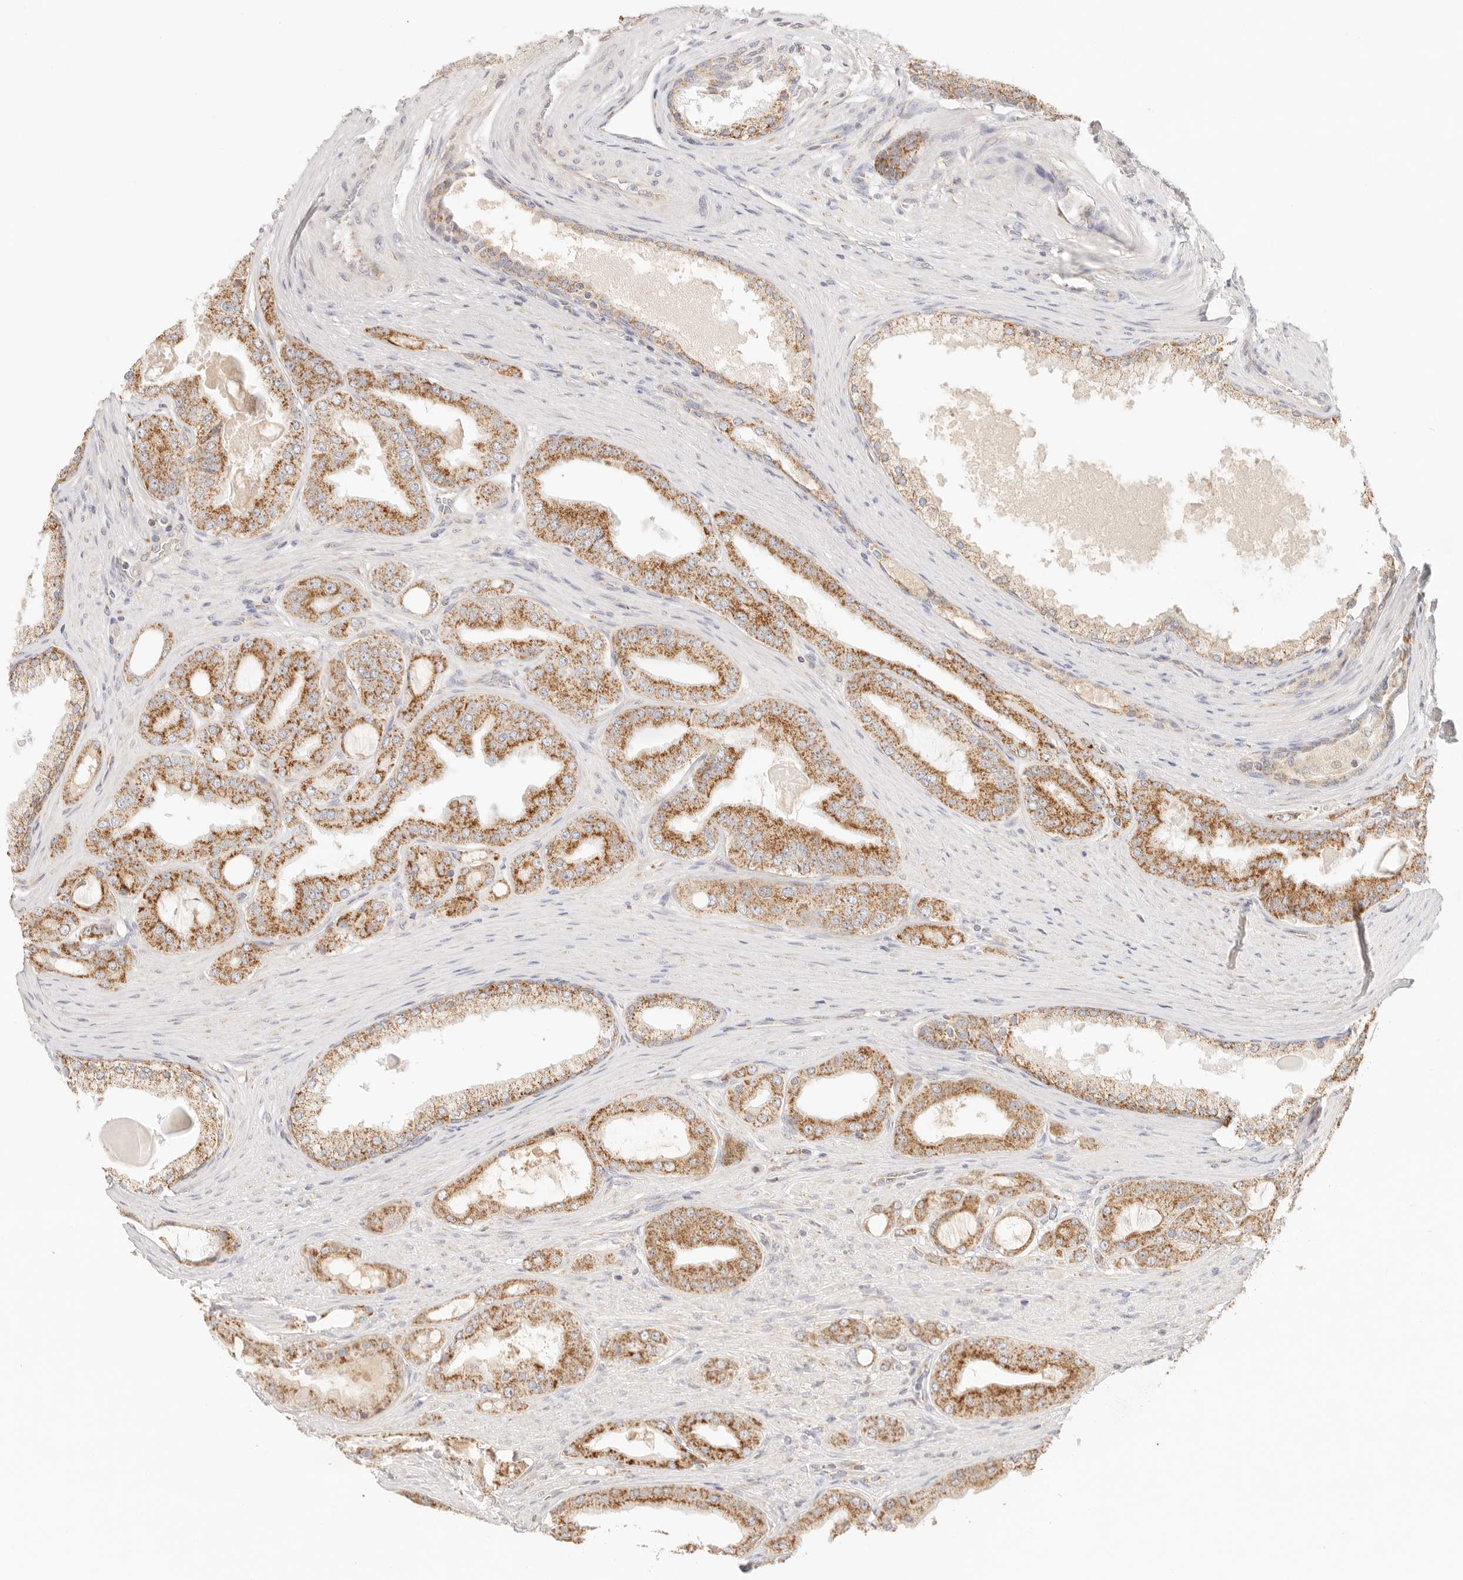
{"staining": {"intensity": "moderate", "quantity": ">75%", "location": "cytoplasmic/membranous"}, "tissue": "prostate cancer", "cell_type": "Tumor cells", "image_type": "cancer", "snomed": [{"axis": "morphology", "description": "Adenocarcinoma, High grade"}, {"axis": "topography", "description": "Prostate"}], "caption": "Protein staining shows moderate cytoplasmic/membranous staining in about >75% of tumor cells in prostate cancer.", "gene": "COA6", "patient": {"sex": "male", "age": 60}}